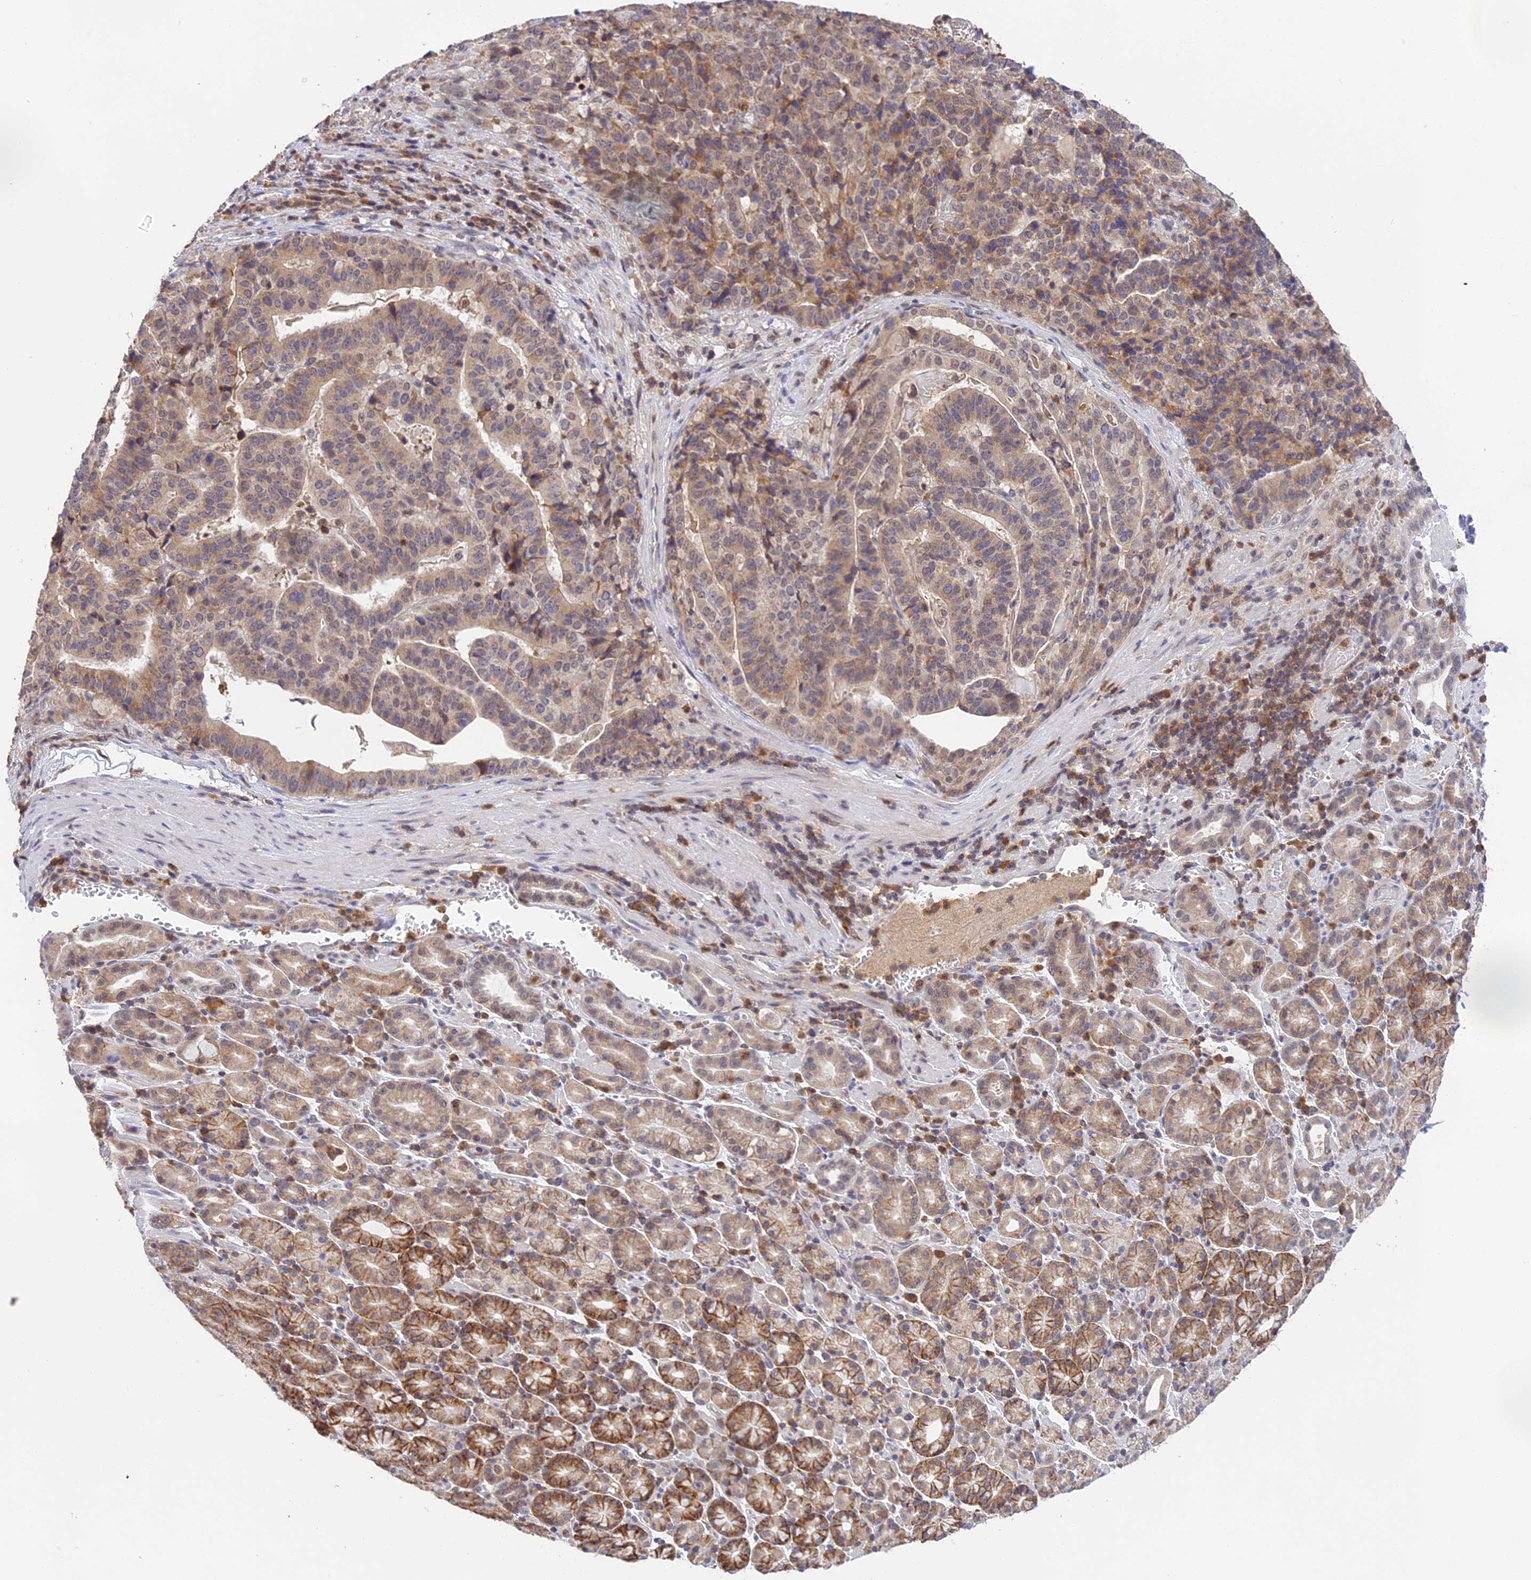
{"staining": {"intensity": "weak", "quantity": ">75%", "location": "cytoplasmic/membranous"}, "tissue": "stomach cancer", "cell_type": "Tumor cells", "image_type": "cancer", "snomed": [{"axis": "morphology", "description": "Adenocarcinoma, NOS"}, {"axis": "topography", "description": "Stomach"}], "caption": "Weak cytoplasmic/membranous expression for a protein is appreciated in about >75% of tumor cells of stomach cancer using immunohistochemistry.", "gene": "PEX16", "patient": {"sex": "male", "age": 48}}